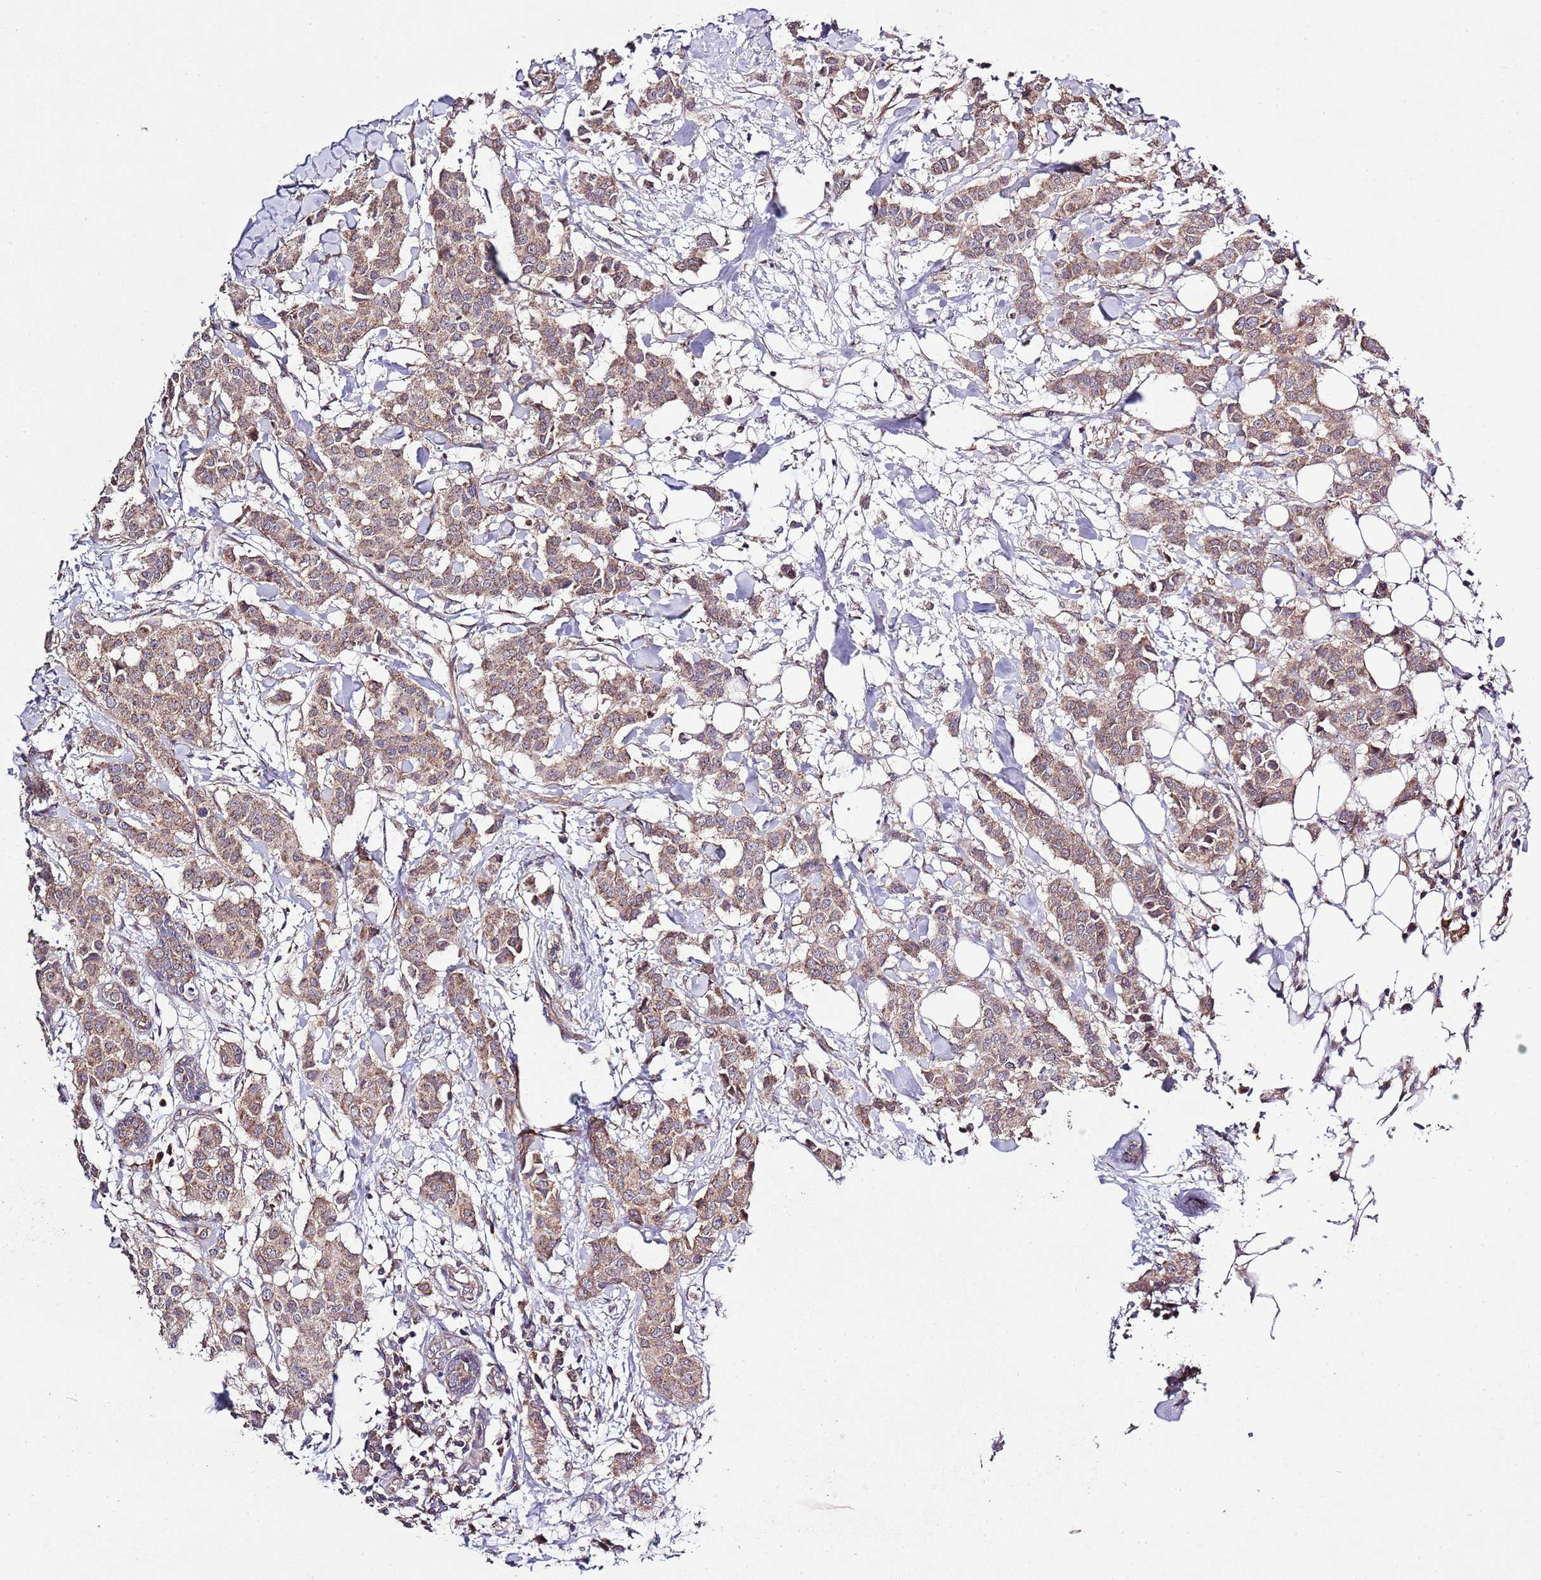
{"staining": {"intensity": "moderate", "quantity": ">75%", "location": "cytoplasmic/membranous"}, "tissue": "breast cancer", "cell_type": "Tumor cells", "image_type": "cancer", "snomed": [{"axis": "morphology", "description": "Duct carcinoma"}, {"axis": "topography", "description": "Breast"}], "caption": "Breast cancer stained with a brown dye demonstrates moderate cytoplasmic/membranous positive staining in about >75% of tumor cells.", "gene": "MFNG", "patient": {"sex": "female", "age": 40}}